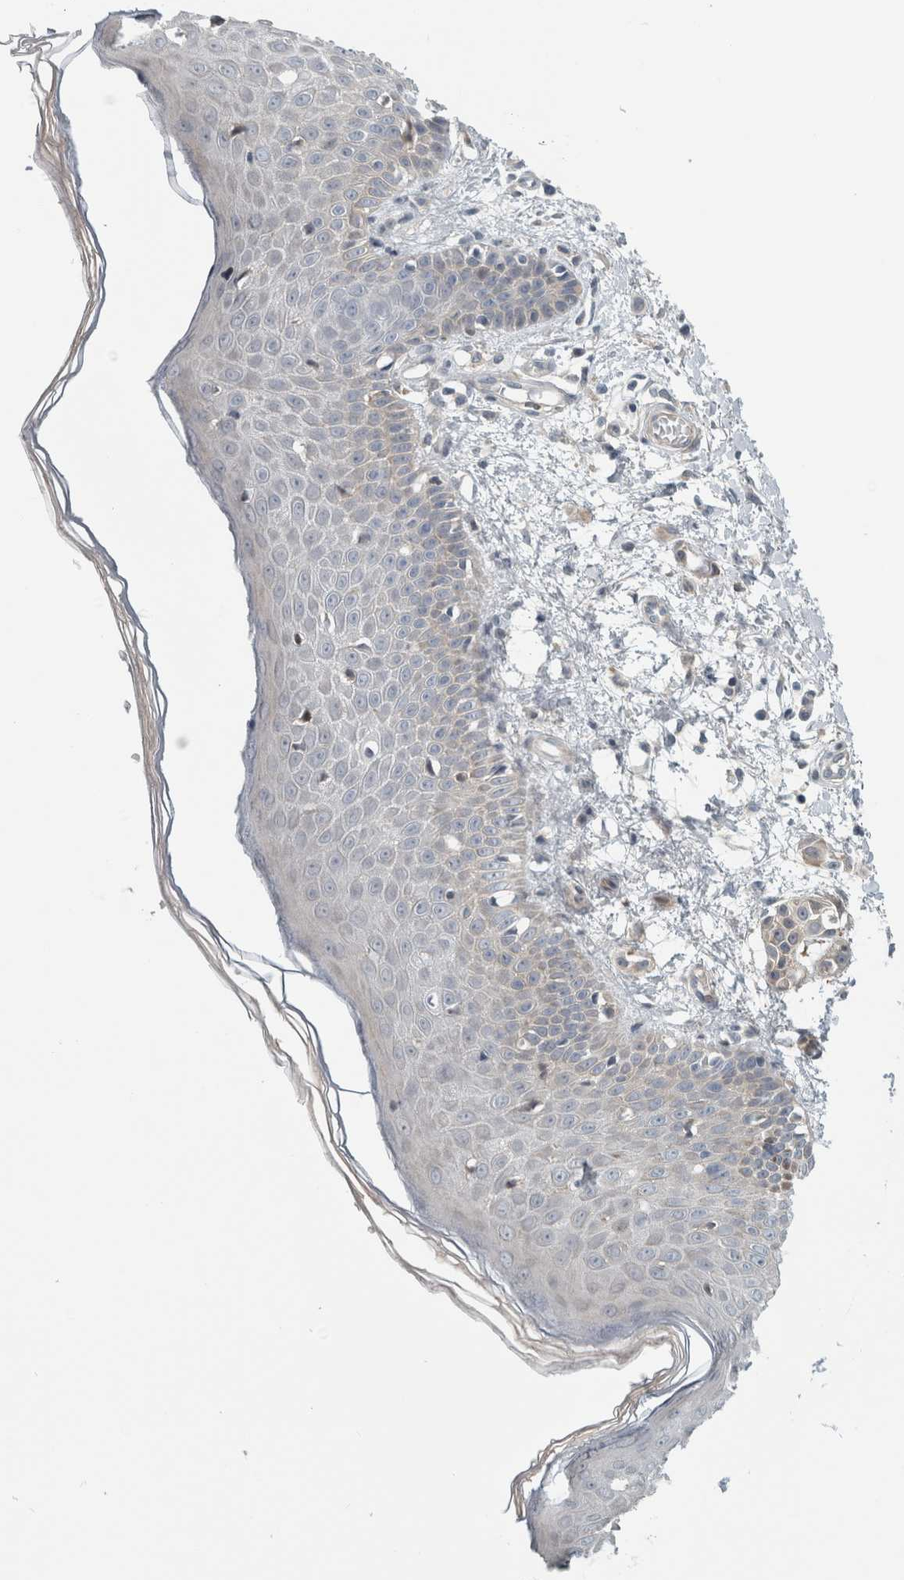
{"staining": {"intensity": "weak", "quantity": "<25%", "location": "cytoplasmic/membranous"}, "tissue": "skin", "cell_type": "Fibroblasts", "image_type": "normal", "snomed": [{"axis": "morphology", "description": "Normal tissue, NOS"}, {"axis": "morphology", "description": "Inflammation, NOS"}, {"axis": "topography", "description": "Skin"}], "caption": "The histopathology image shows no significant positivity in fibroblasts of skin.", "gene": "ZNF804B", "patient": {"sex": "female", "age": 44}}